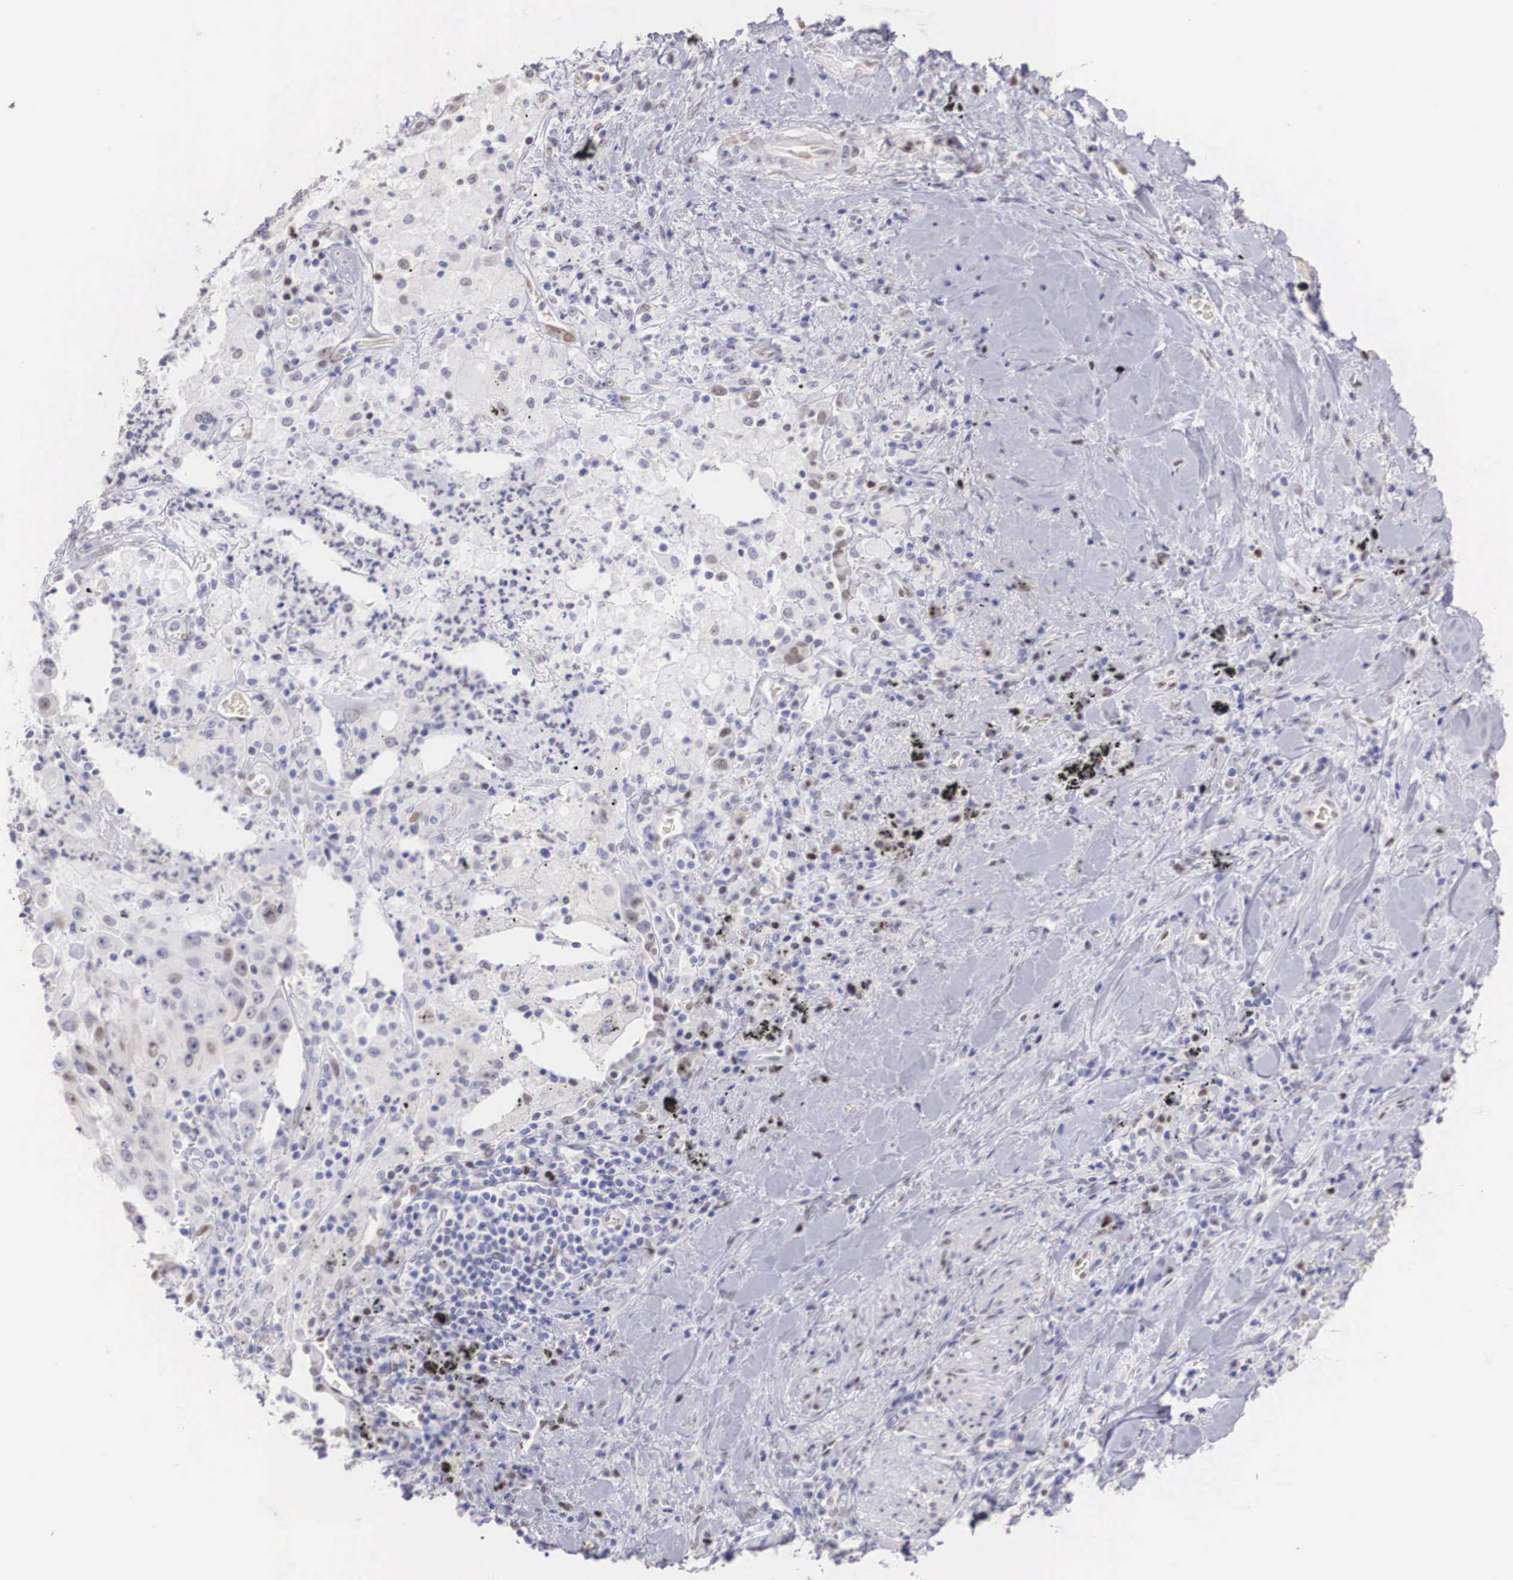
{"staining": {"intensity": "weak", "quantity": "25%-75%", "location": "nuclear"}, "tissue": "lung cancer", "cell_type": "Tumor cells", "image_type": "cancer", "snomed": [{"axis": "morphology", "description": "Squamous cell carcinoma, NOS"}, {"axis": "topography", "description": "Lung"}], "caption": "This is a micrograph of immunohistochemistry (IHC) staining of lung cancer, which shows weak positivity in the nuclear of tumor cells.", "gene": "HMGN5", "patient": {"sex": "male", "age": 64}}